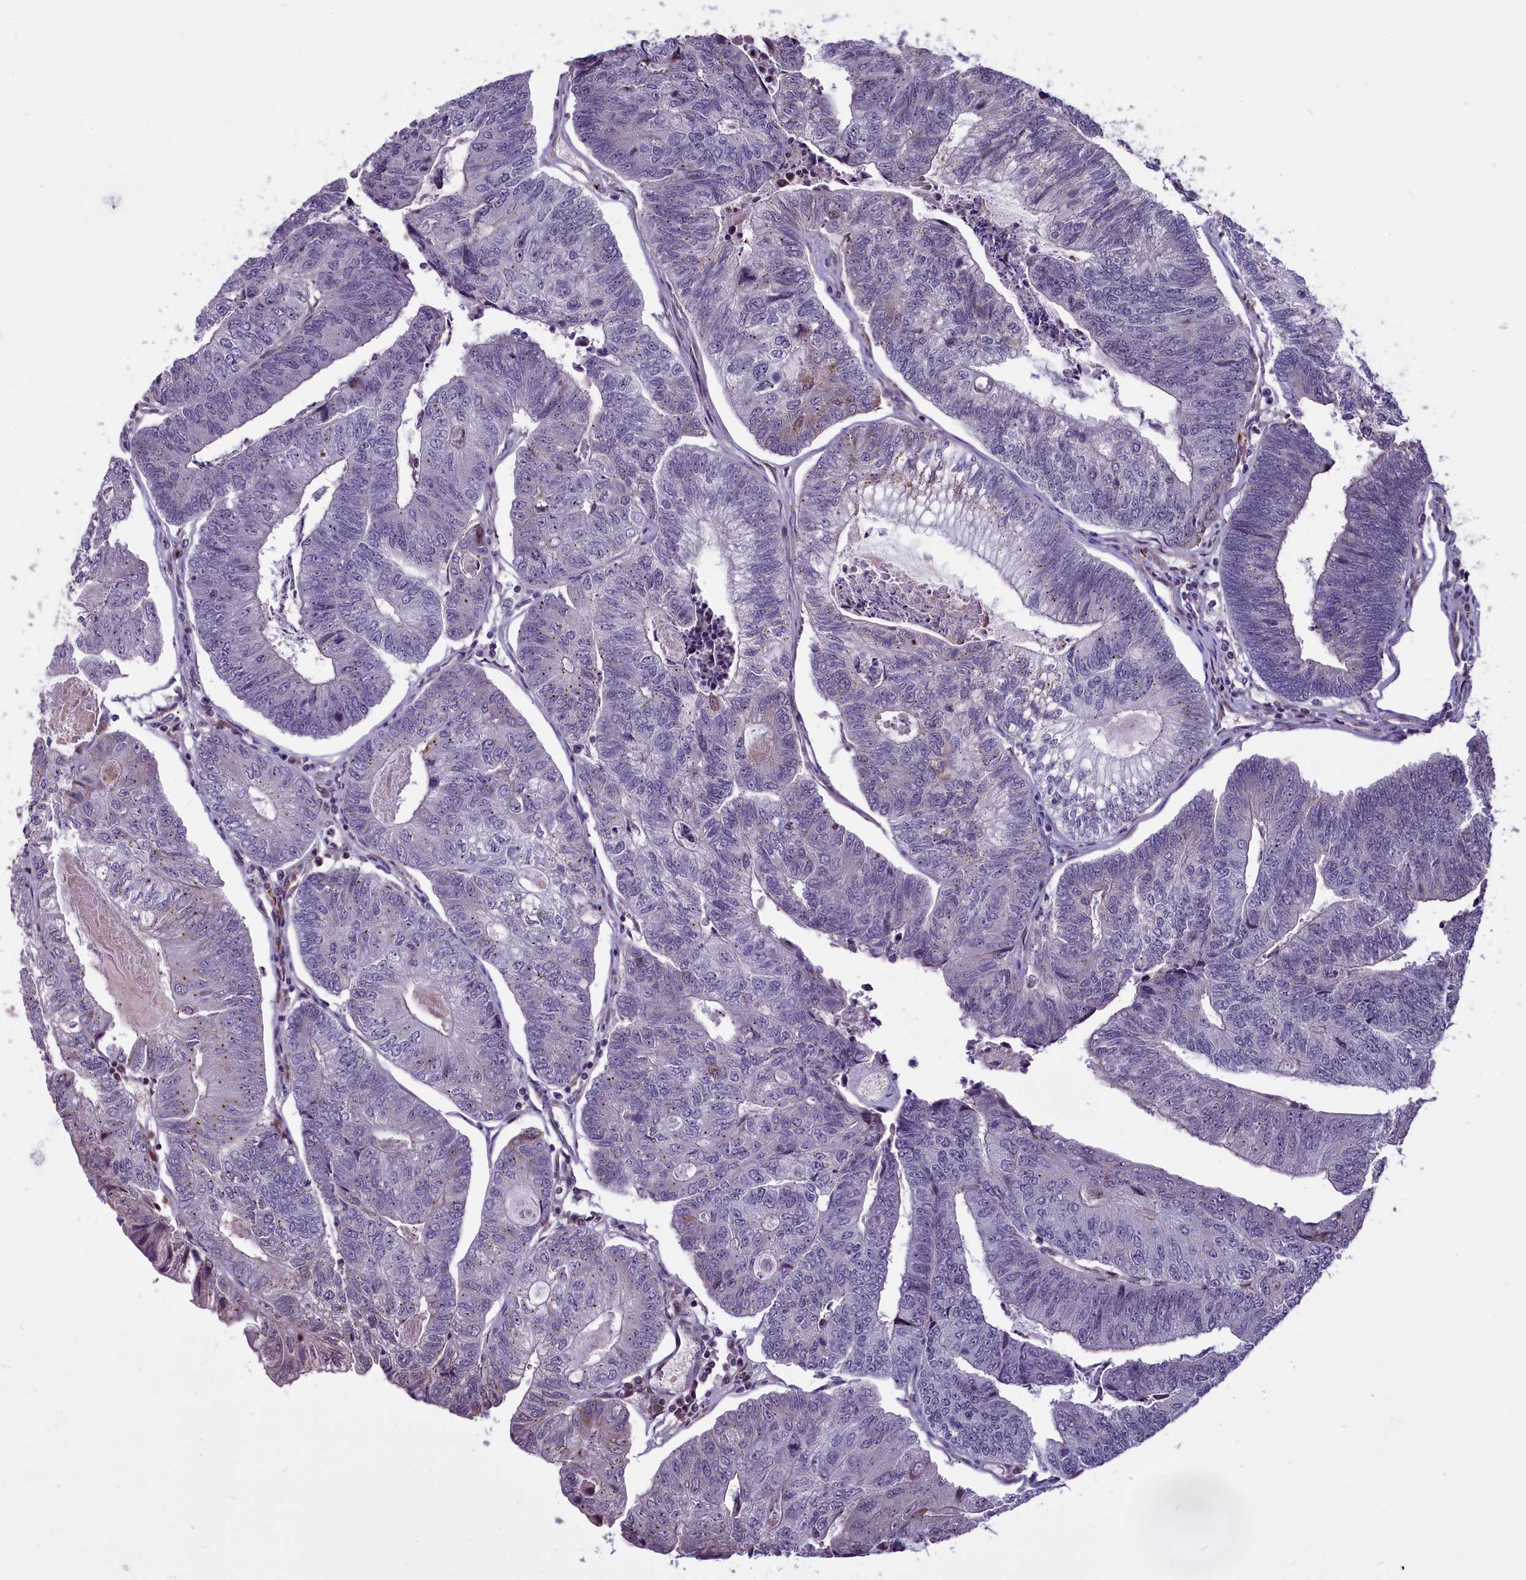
{"staining": {"intensity": "negative", "quantity": "none", "location": "none"}, "tissue": "colorectal cancer", "cell_type": "Tumor cells", "image_type": "cancer", "snomed": [{"axis": "morphology", "description": "Adenocarcinoma, NOS"}, {"axis": "topography", "description": "Colon"}], "caption": "A photomicrograph of adenocarcinoma (colorectal) stained for a protein exhibits no brown staining in tumor cells.", "gene": "SHFL", "patient": {"sex": "female", "age": 67}}